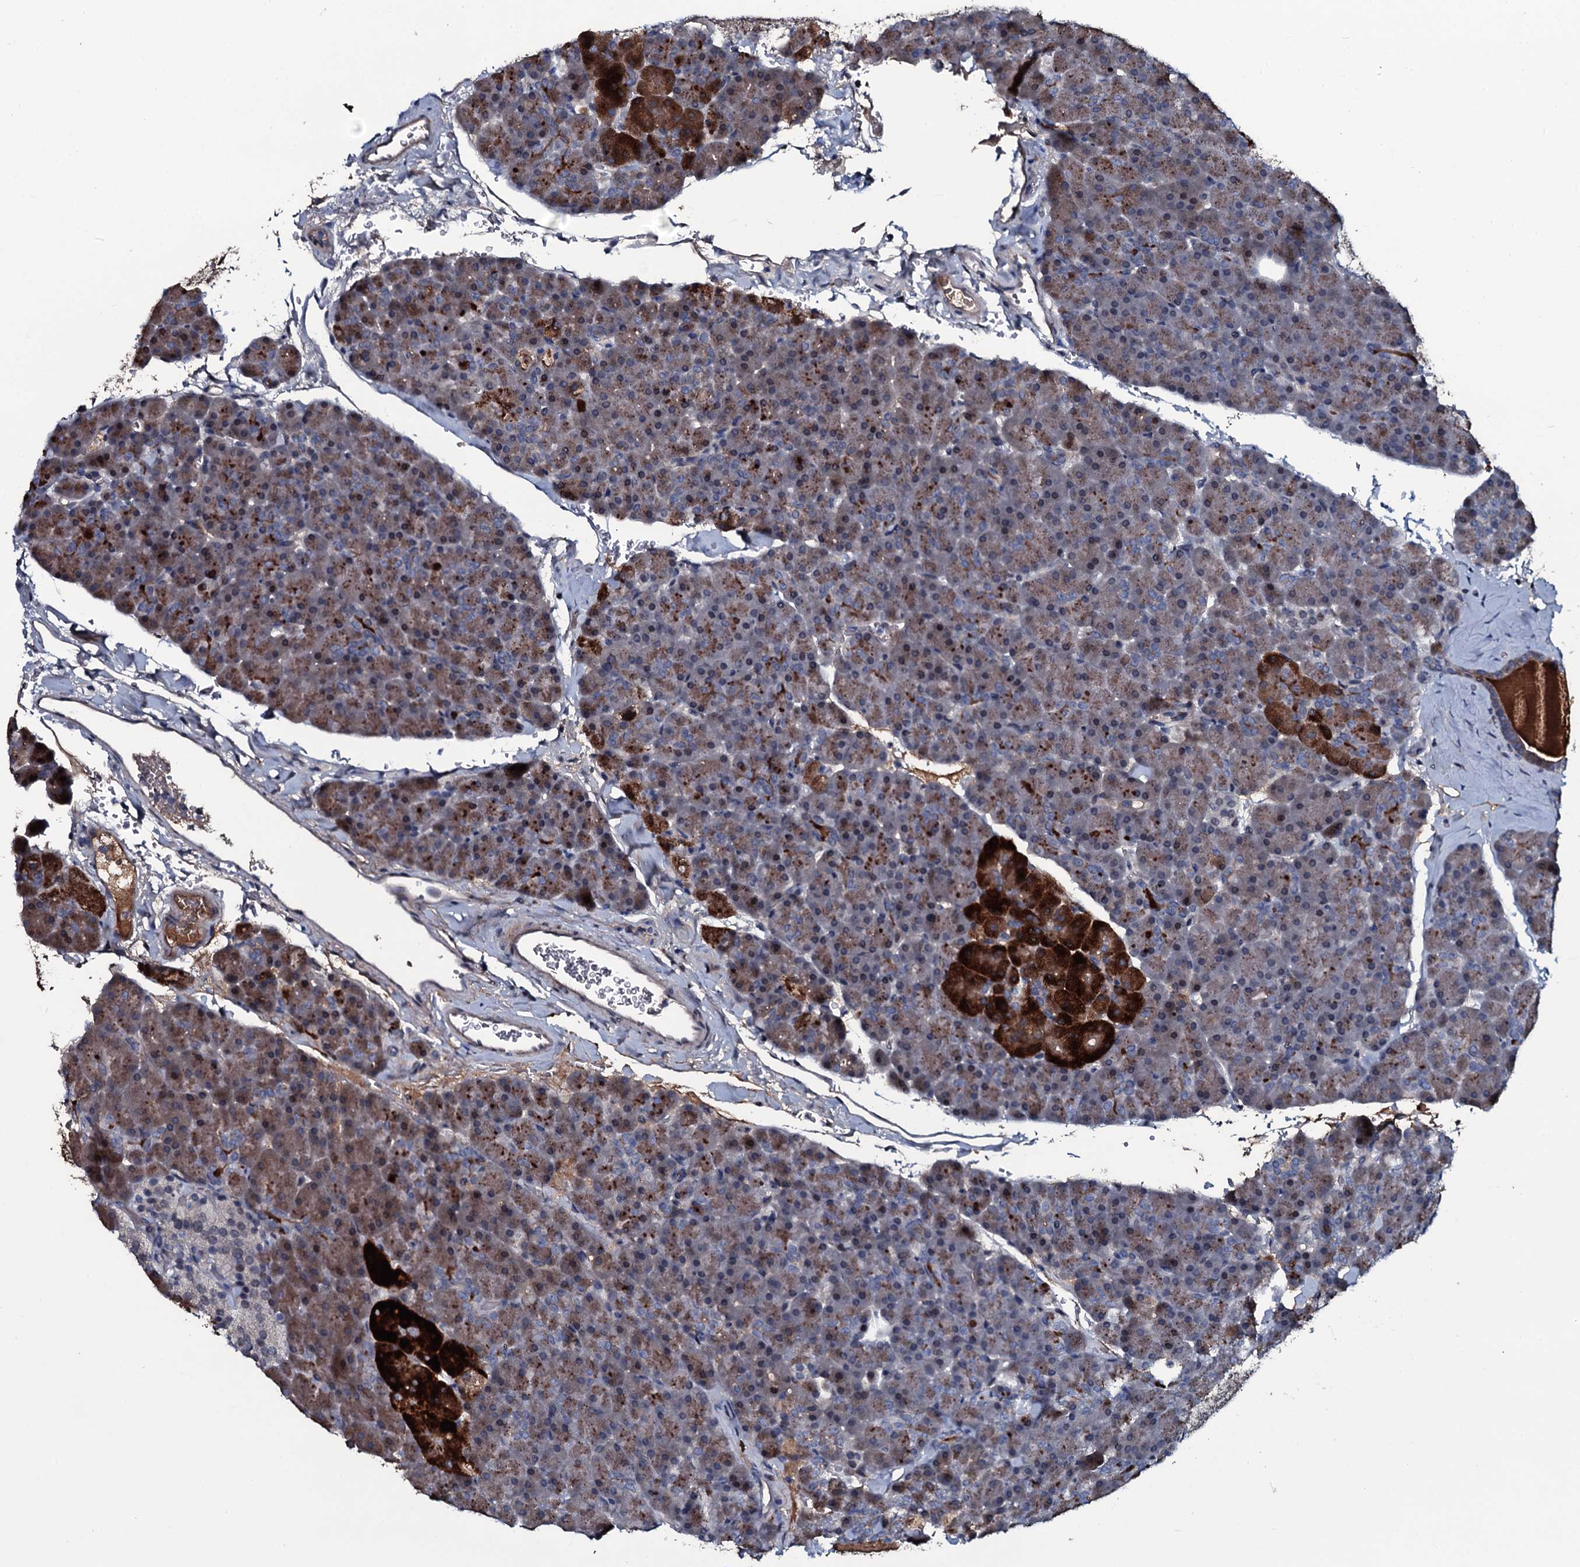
{"staining": {"intensity": "strong", "quantity": "25%-75%", "location": "cytoplasmic/membranous"}, "tissue": "pancreas", "cell_type": "Exocrine glandular cells", "image_type": "normal", "snomed": [{"axis": "morphology", "description": "Normal tissue, NOS"}, {"axis": "topography", "description": "Pancreas"}], "caption": "Brown immunohistochemical staining in normal human pancreas exhibits strong cytoplasmic/membranous staining in about 25%-75% of exocrine glandular cells.", "gene": "LYG2", "patient": {"sex": "male", "age": 36}}